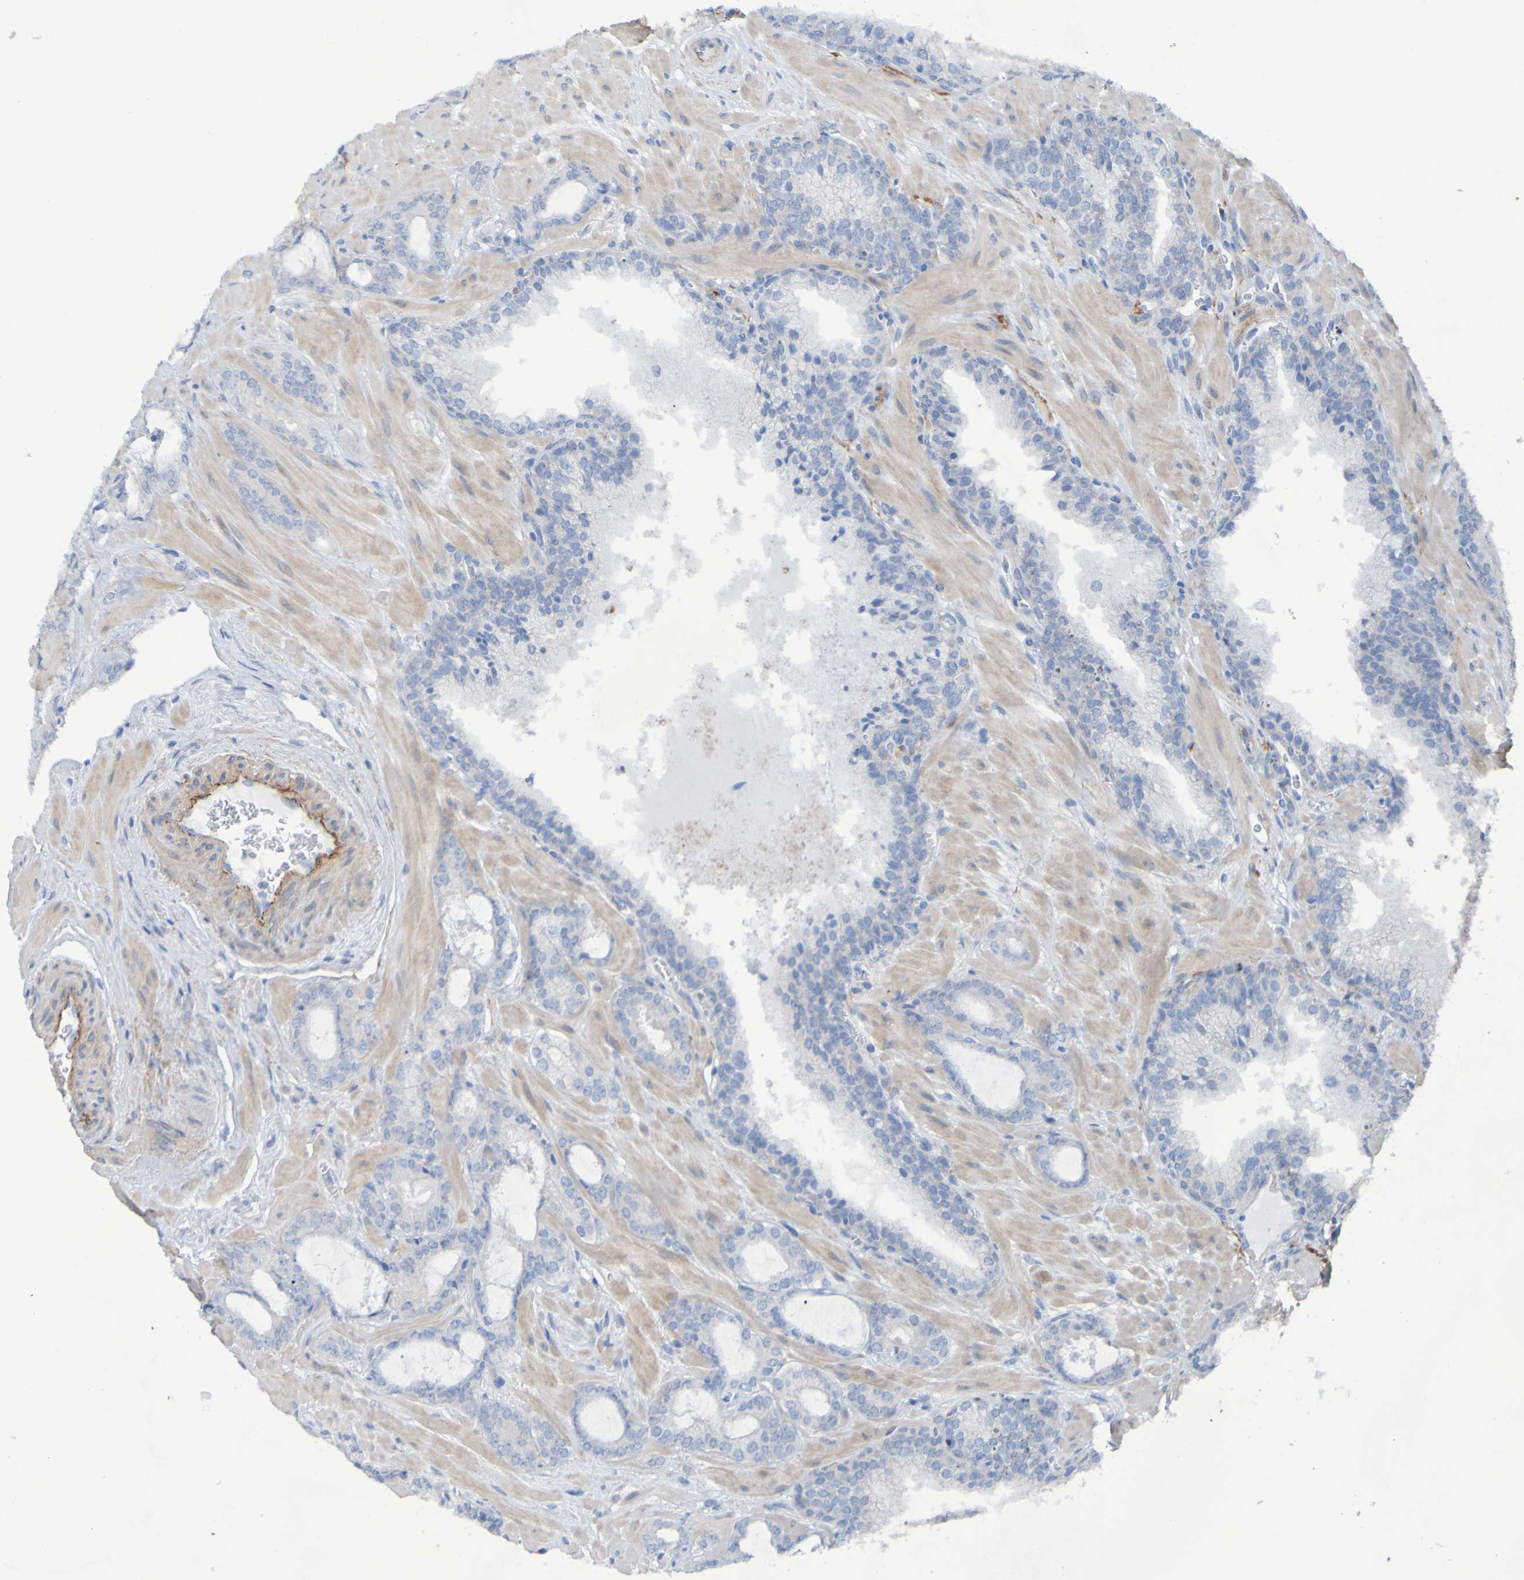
{"staining": {"intensity": "negative", "quantity": "none", "location": "none"}, "tissue": "prostate cancer", "cell_type": "Tumor cells", "image_type": "cancer", "snomed": [{"axis": "morphology", "description": "Adenocarcinoma, Low grade"}, {"axis": "topography", "description": "Prostate"}], "caption": "Photomicrograph shows no protein expression in tumor cells of prostate cancer tissue.", "gene": "LPP", "patient": {"sex": "male", "age": 63}}